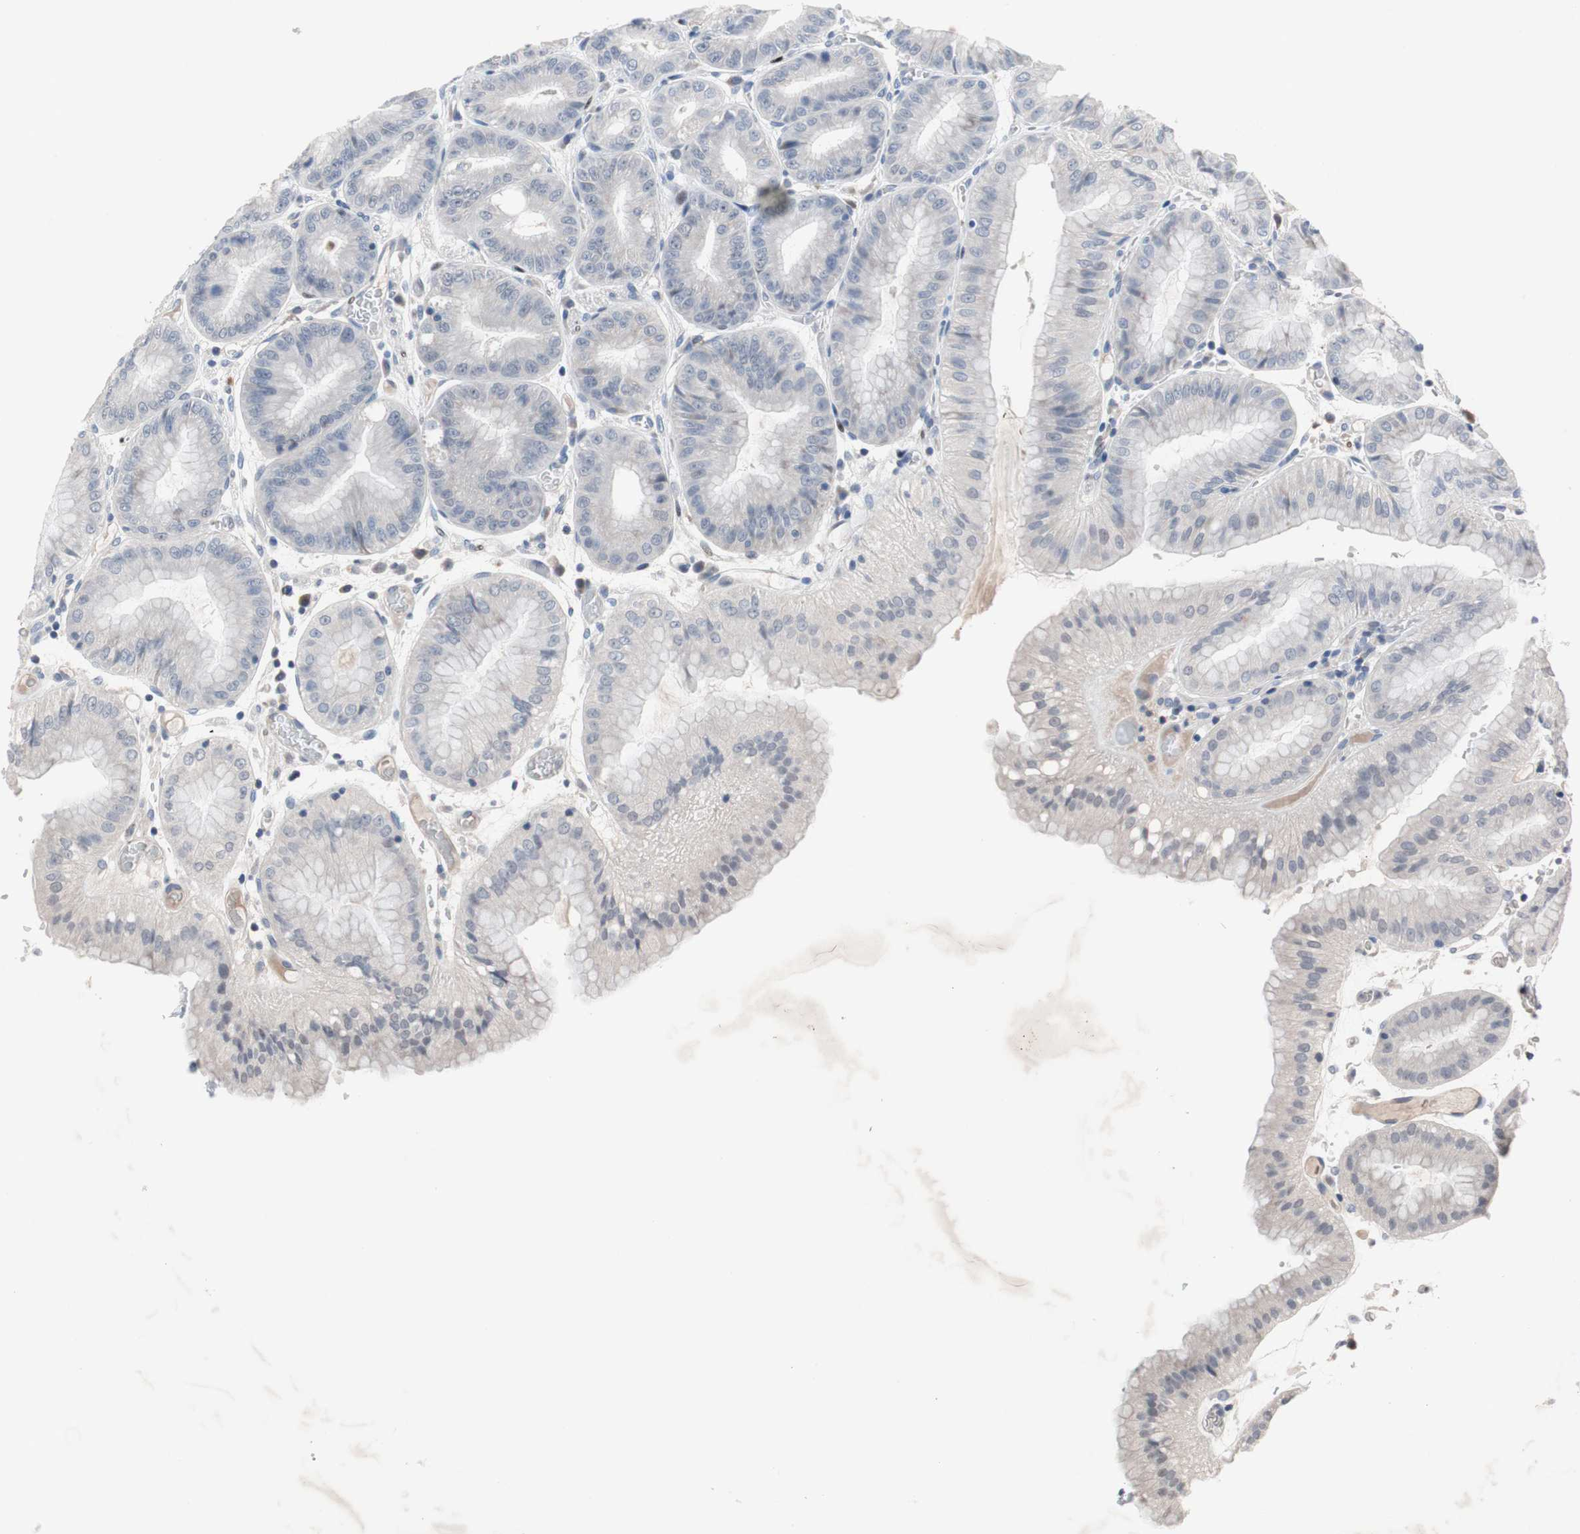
{"staining": {"intensity": "moderate", "quantity": "<25%", "location": "cytoplasmic/membranous"}, "tissue": "stomach", "cell_type": "Glandular cells", "image_type": "normal", "snomed": [{"axis": "morphology", "description": "Normal tissue, NOS"}, {"axis": "topography", "description": "Stomach, lower"}], "caption": "Immunohistochemical staining of normal human stomach reveals <25% levels of moderate cytoplasmic/membranous protein positivity in approximately <25% of glandular cells.", "gene": "MUTYH", "patient": {"sex": "male", "age": 71}}